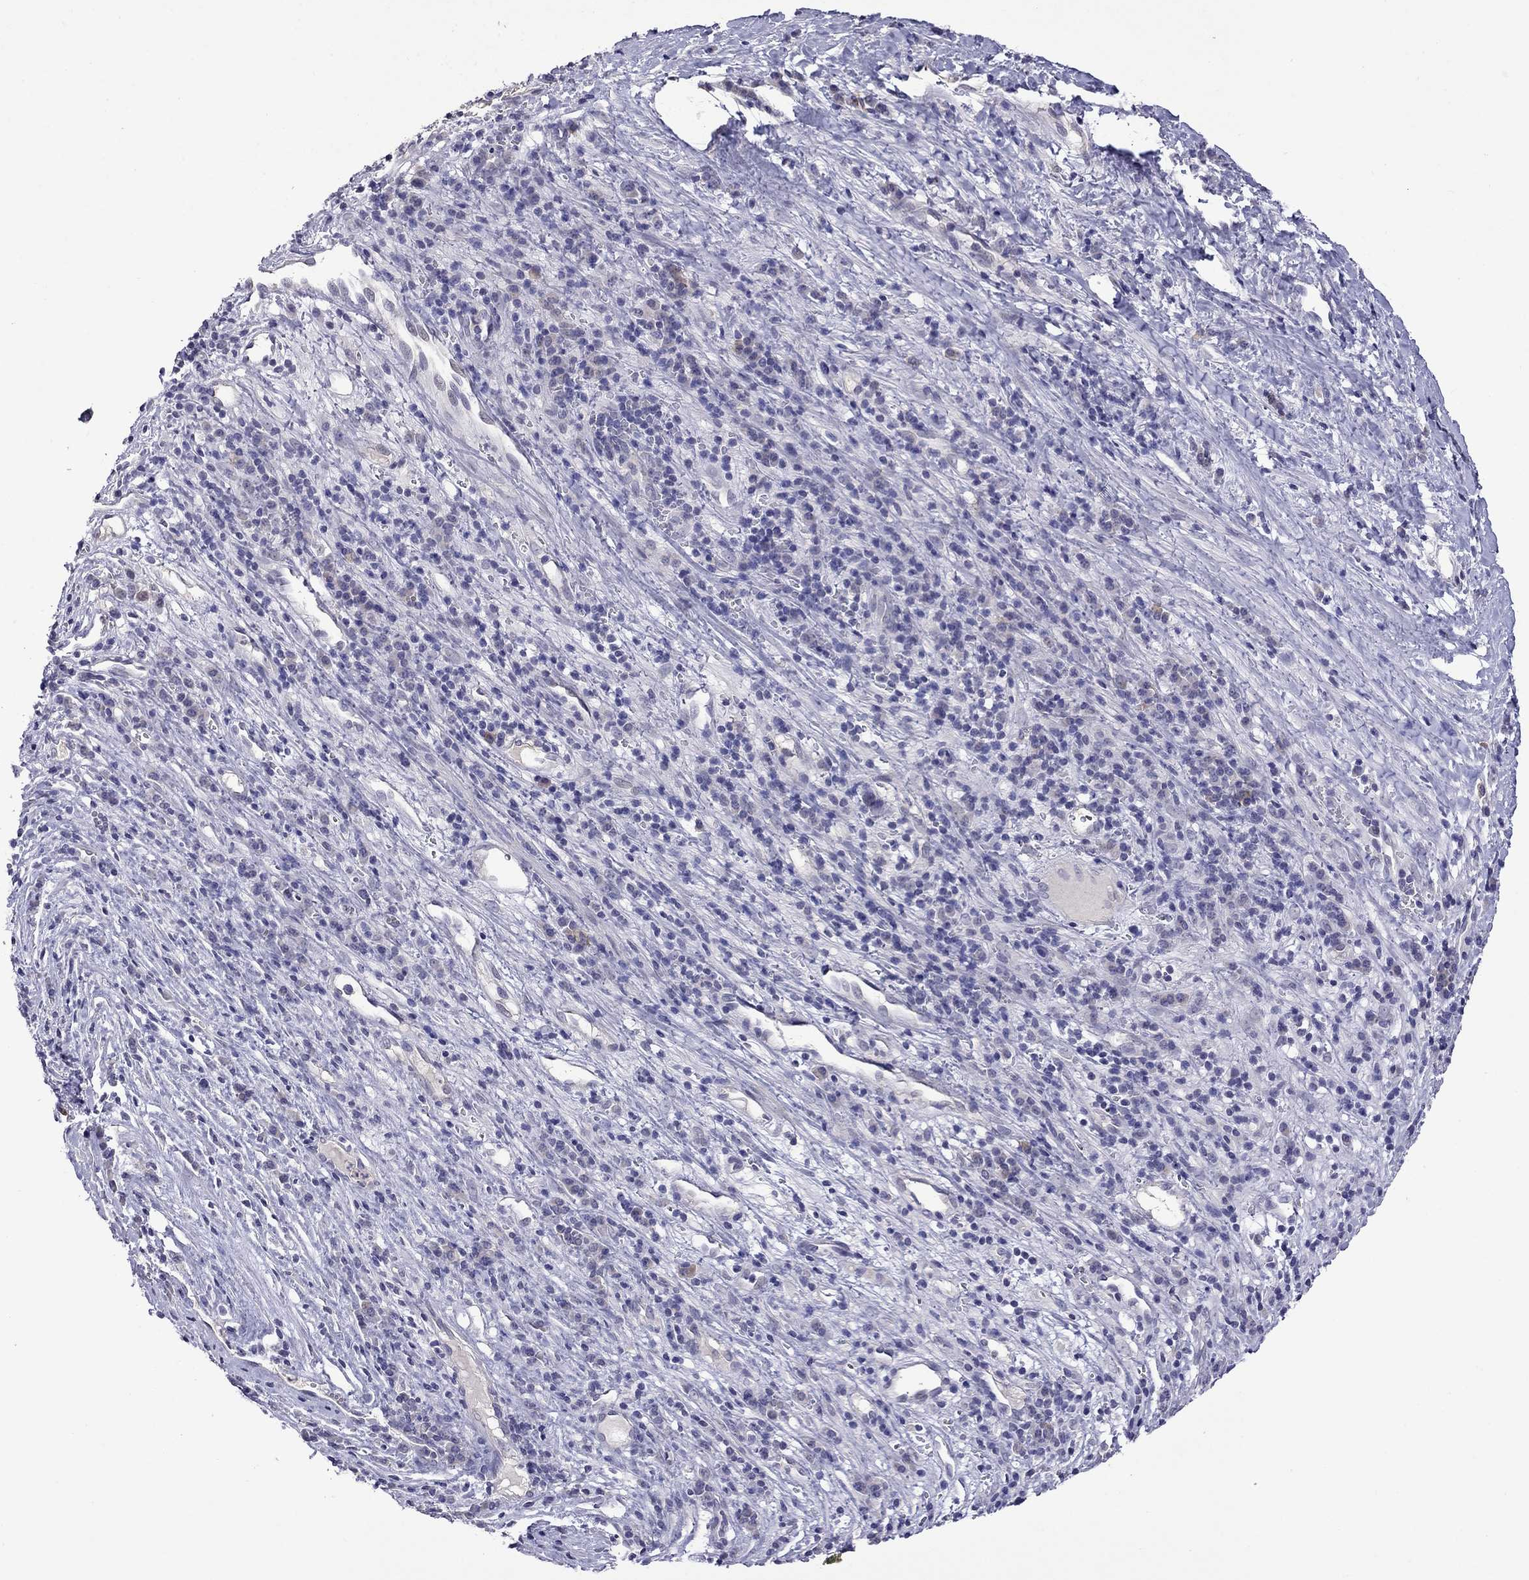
{"staining": {"intensity": "negative", "quantity": "none", "location": "none"}, "tissue": "liver cancer", "cell_type": "Tumor cells", "image_type": "cancer", "snomed": [{"axis": "morphology", "description": "Carcinoma, Hepatocellular, NOS"}, {"axis": "topography", "description": "Liver"}], "caption": "IHC histopathology image of liver hepatocellular carcinoma stained for a protein (brown), which reveals no expression in tumor cells.", "gene": "STAR", "patient": {"sex": "female", "age": 60}}